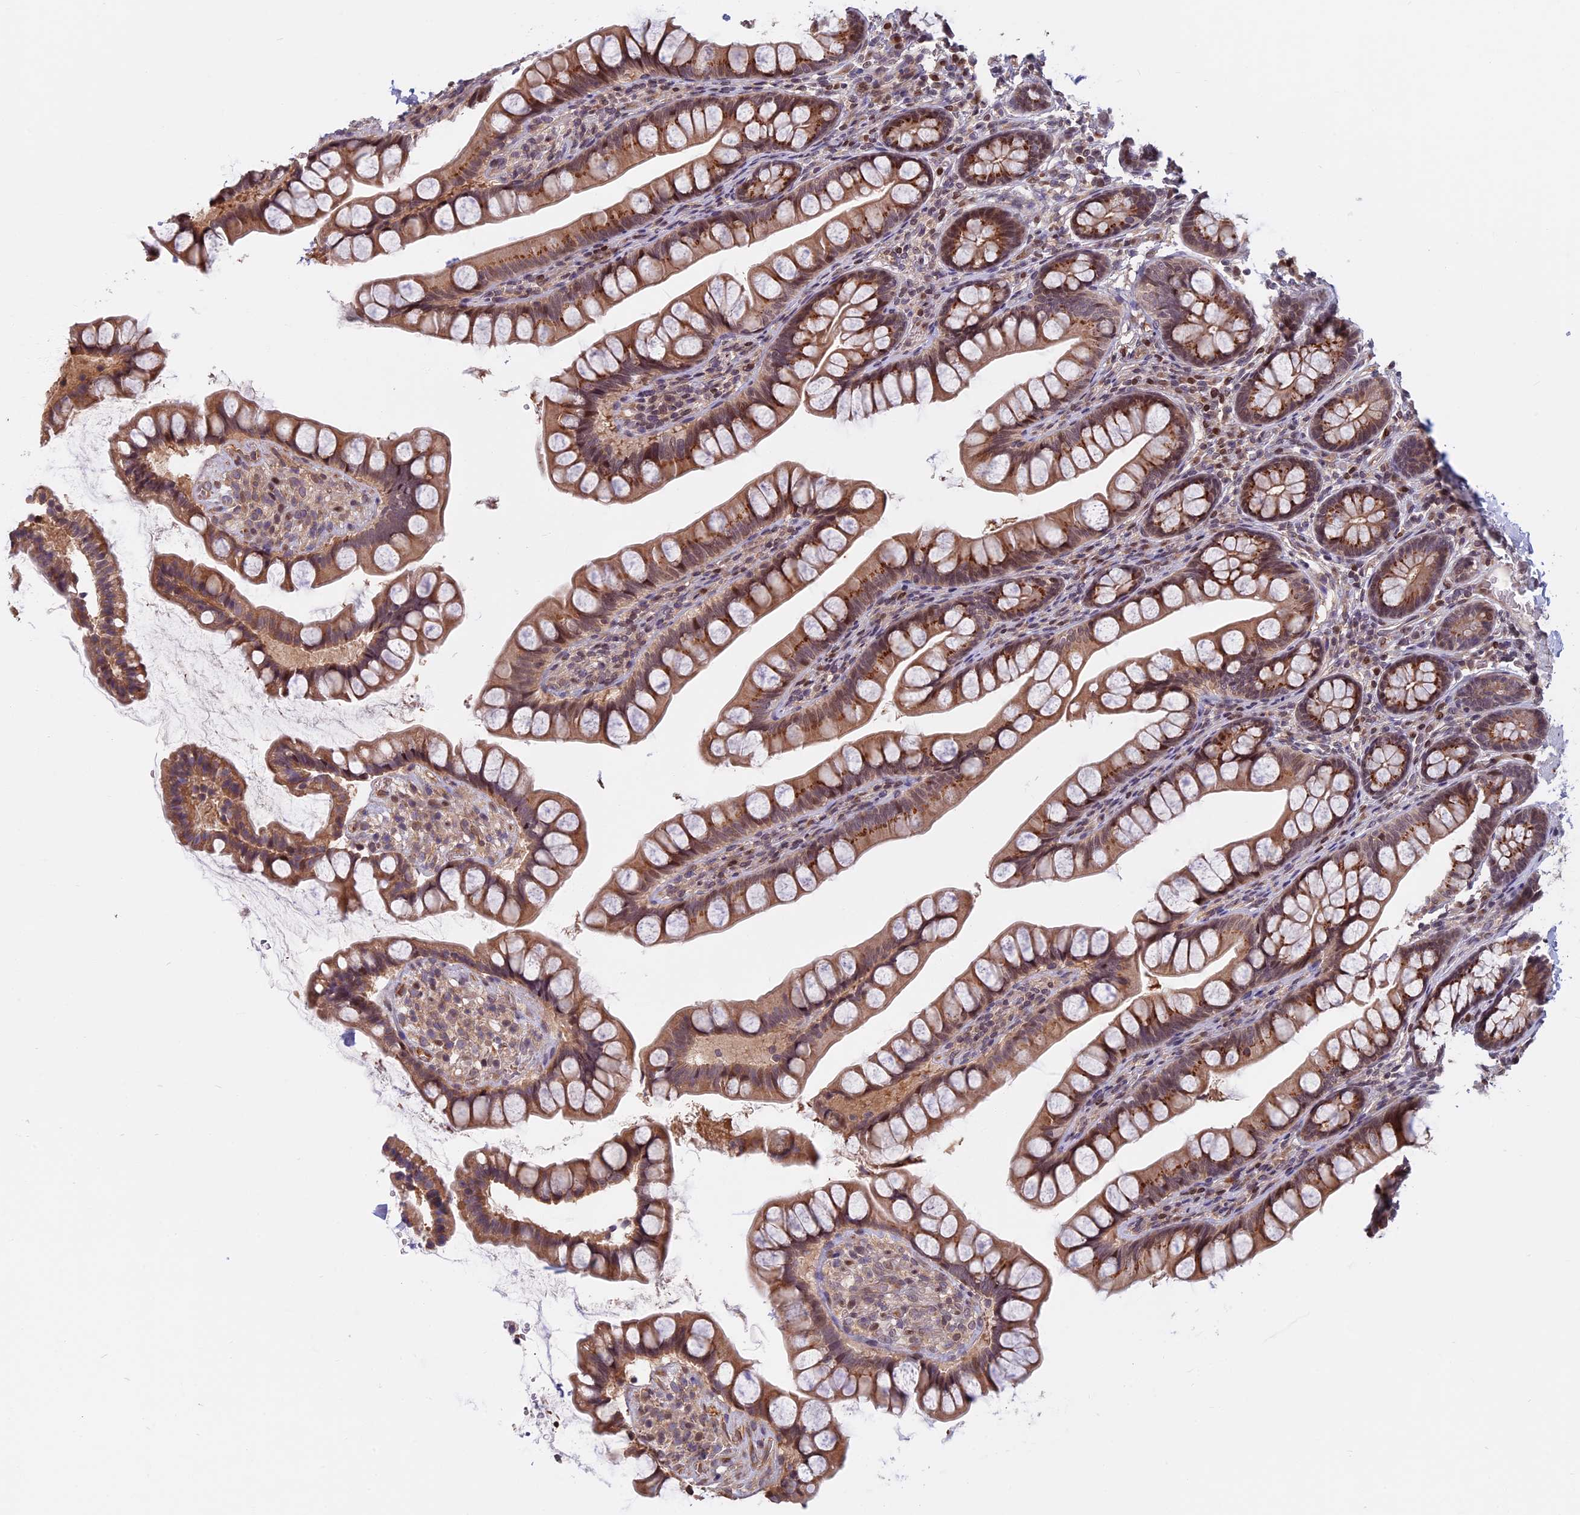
{"staining": {"intensity": "moderate", "quantity": ">75%", "location": "cytoplasmic/membranous,nuclear"}, "tissue": "small intestine", "cell_type": "Glandular cells", "image_type": "normal", "snomed": [{"axis": "morphology", "description": "Normal tissue, NOS"}, {"axis": "topography", "description": "Small intestine"}], "caption": "This photomicrograph shows immunohistochemistry (IHC) staining of normal human small intestine, with medium moderate cytoplasmic/membranous,nuclear staining in about >75% of glandular cells.", "gene": "CCDC113", "patient": {"sex": "male", "age": 70}}